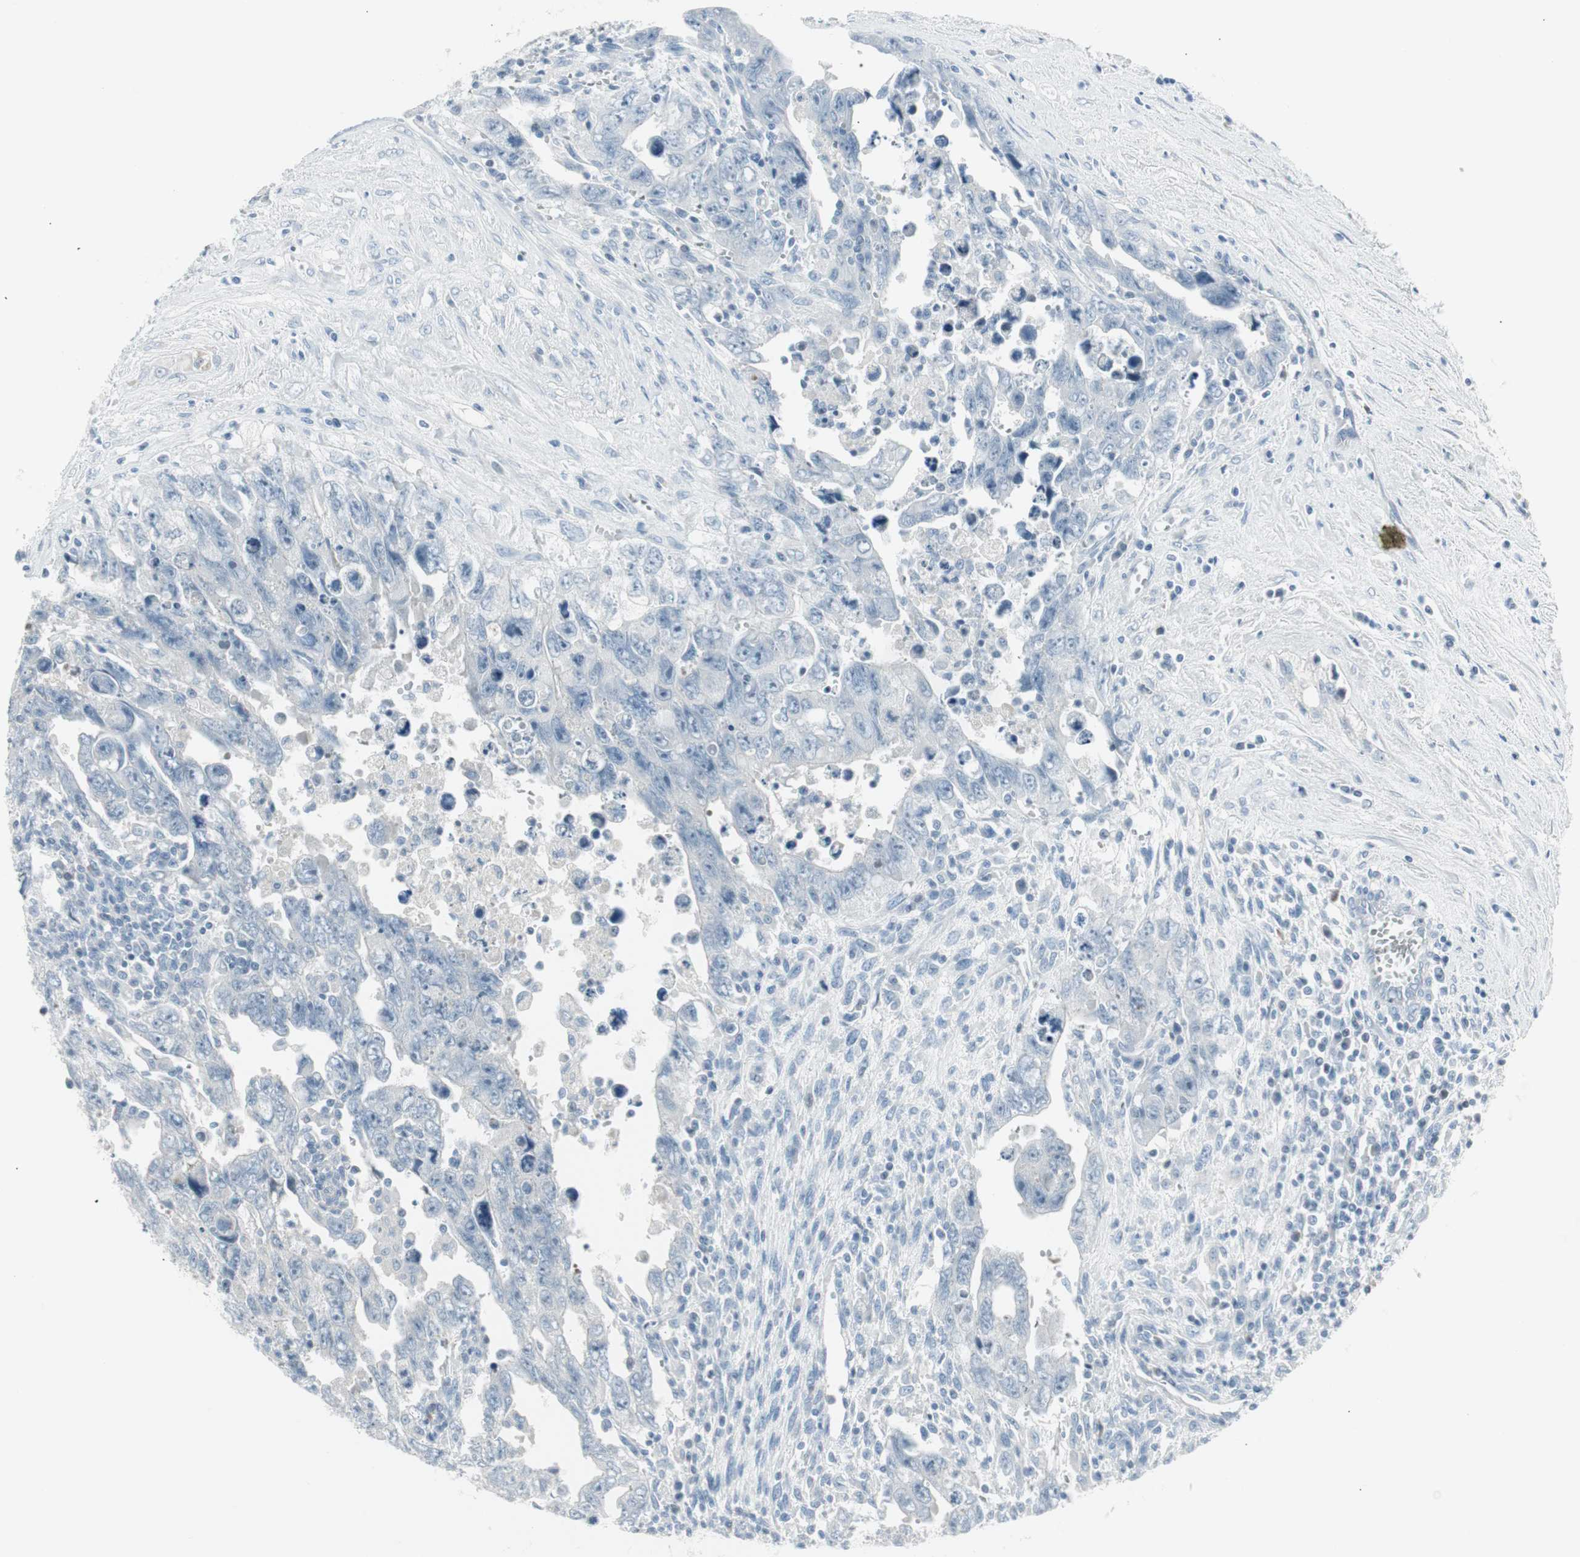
{"staining": {"intensity": "negative", "quantity": "none", "location": "none"}, "tissue": "testis cancer", "cell_type": "Tumor cells", "image_type": "cancer", "snomed": [{"axis": "morphology", "description": "Carcinoma, Embryonal, NOS"}, {"axis": "topography", "description": "Testis"}], "caption": "The micrograph shows no significant staining in tumor cells of embryonal carcinoma (testis). The staining is performed using DAB brown chromogen with nuclei counter-stained in using hematoxylin.", "gene": "AGR2", "patient": {"sex": "male", "age": 28}}